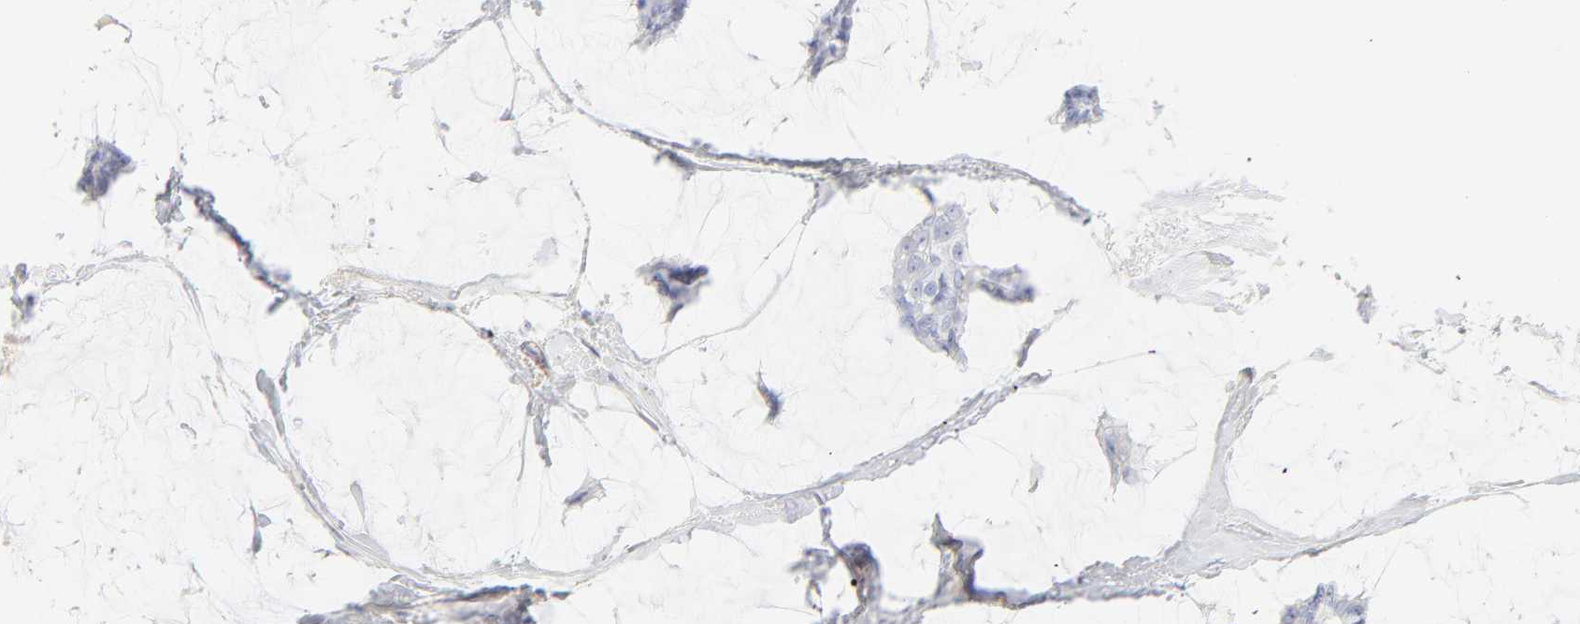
{"staining": {"intensity": "negative", "quantity": "none", "location": "none"}, "tissue": "breast cancer", "cell_type": "Tumor cells", "image_type": "cancer", "snomed": [{"axis": "morphology", "description": "Duct carcinoma"}, {"axis": "topography", "description": "Breast"}], "caption": "High magnification brightfield microscopy of intraductal carcinoma (breast) stained with DAB (3,3'-diaminobenzidine) (brown) and counterstained with hematoxylin (blue): tumor cells show no significant positivity.", "gene": "ITGA5", "patient": {"sex": "female", "age": 93}}